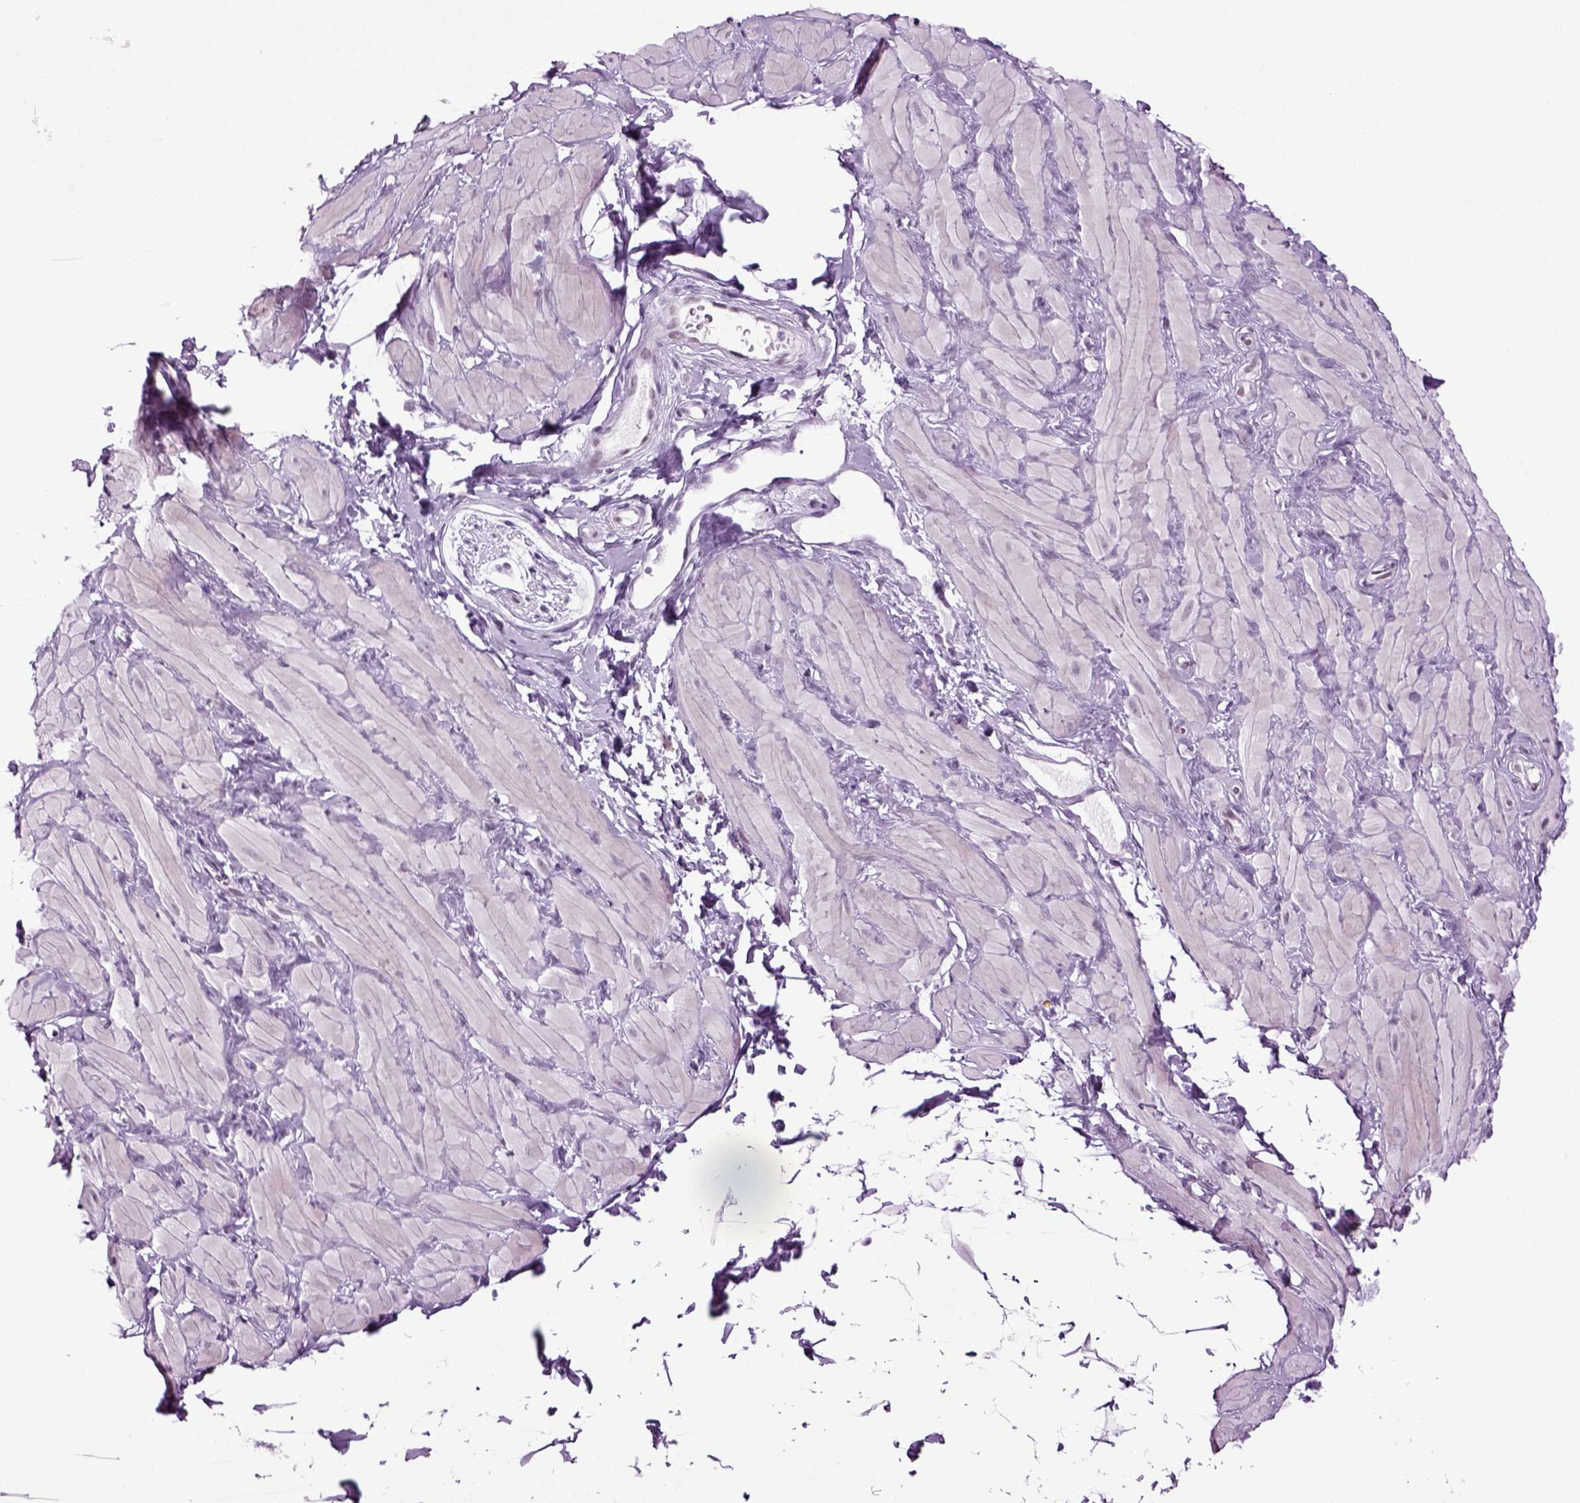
{"staining": {"intensity": "negative", "quantity": "none", "location": "none"}, "tissue": "adipose tissue", "cell_type": "Adipocytes", "image_type": "normal", "snomed": [{"axis": "morphology", "description": "Normal tissue, NOS"}, {"axis": "topography", "description": "Smooth muscle"}, {"axis": "topography", "description": "Peripheral nerve tissue"}], "caption": "Adipocytes are negative for protein expression in benign human adipose tissue. (DAB immunohistochemistry with hematoxylin counter stain).", "gene": "RFX3", "patient": {"sex": "male", "age": 22}}